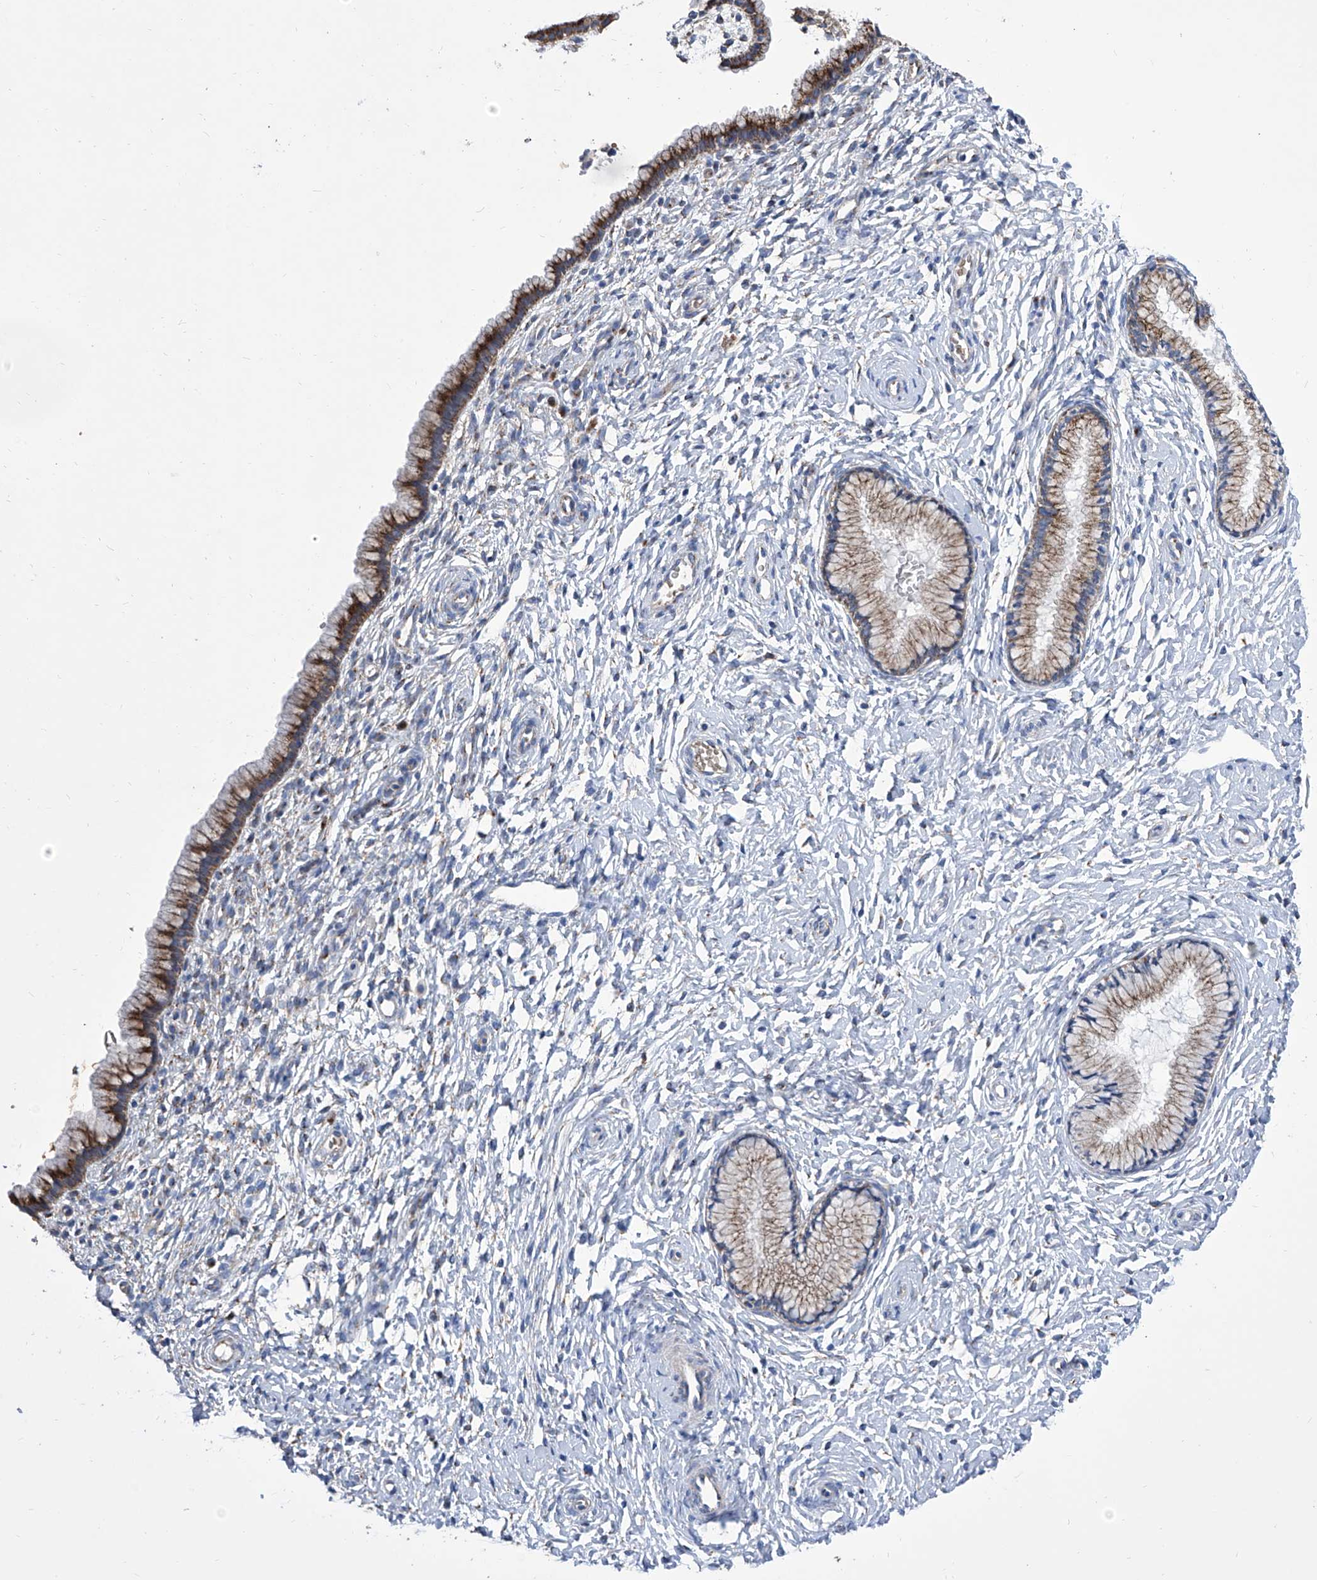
{"staining": {"intensity": "moderate", "quantity": "25%-75%", "location": "cytoplasmic/membranous"}, "tissue": "cervix", "cell_type": "Glandular cells", "image_type": "normal", "snomed": [{"axis": "morphology", "description": "Normal tissue, NOS"}, {"axis": "topography", "description": "Cervix"}], "caption": "Glandular cells show medium levels of moderate cytoplasmic/membranous positivity in about 25%-75% of cells in unremarkable cervix.", "gene": "TJAP1", "patient": {"sex": "female", "age": 33}}